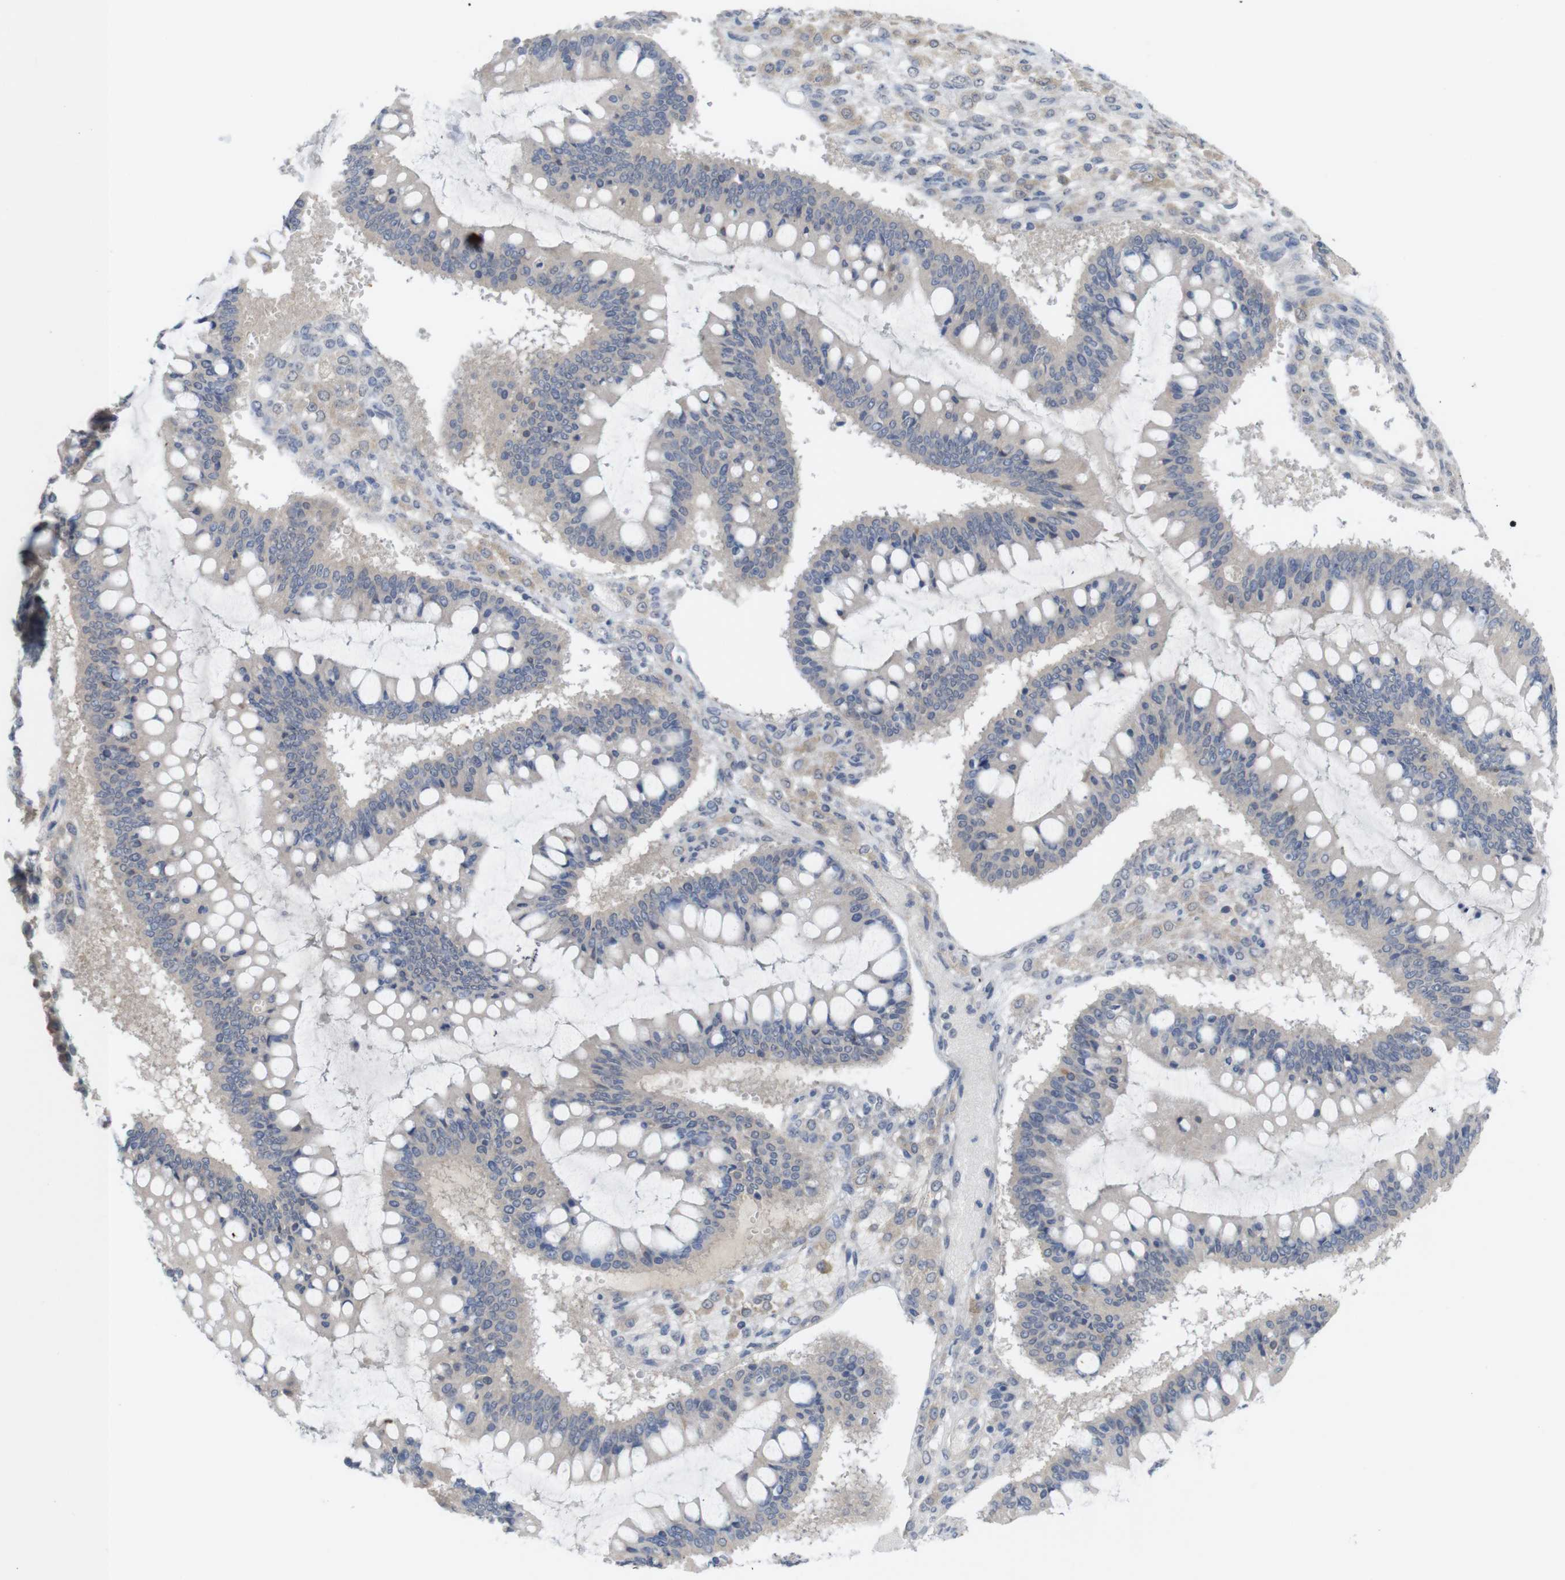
{"staining": {"intensity": "negative", "quantity": "none", "location": "none"}, "tissue": "ovarian cancer", "cell_type": "Tumor cells", "image_type": "cancer", "snomed": [{"axis": "morphology", "description": "Cystadenocarcinoma, mucinous, NOS"}, {"axis": "topography", "description": "Ovary"}], "caption": "This is a image of immunohistochemistry (IHC) staining of ovarian mucinous cystadenocarcinoma, which shows no positivity in tumor cells. (Stains: DAB (3,3'-diaminobenzidine) IHC with hematoxylin counter stain, Microscopy: brightfield microscopy at high magnification).", "gene": "BCAR3", "patient": {"sex": "female", "age": 73}}